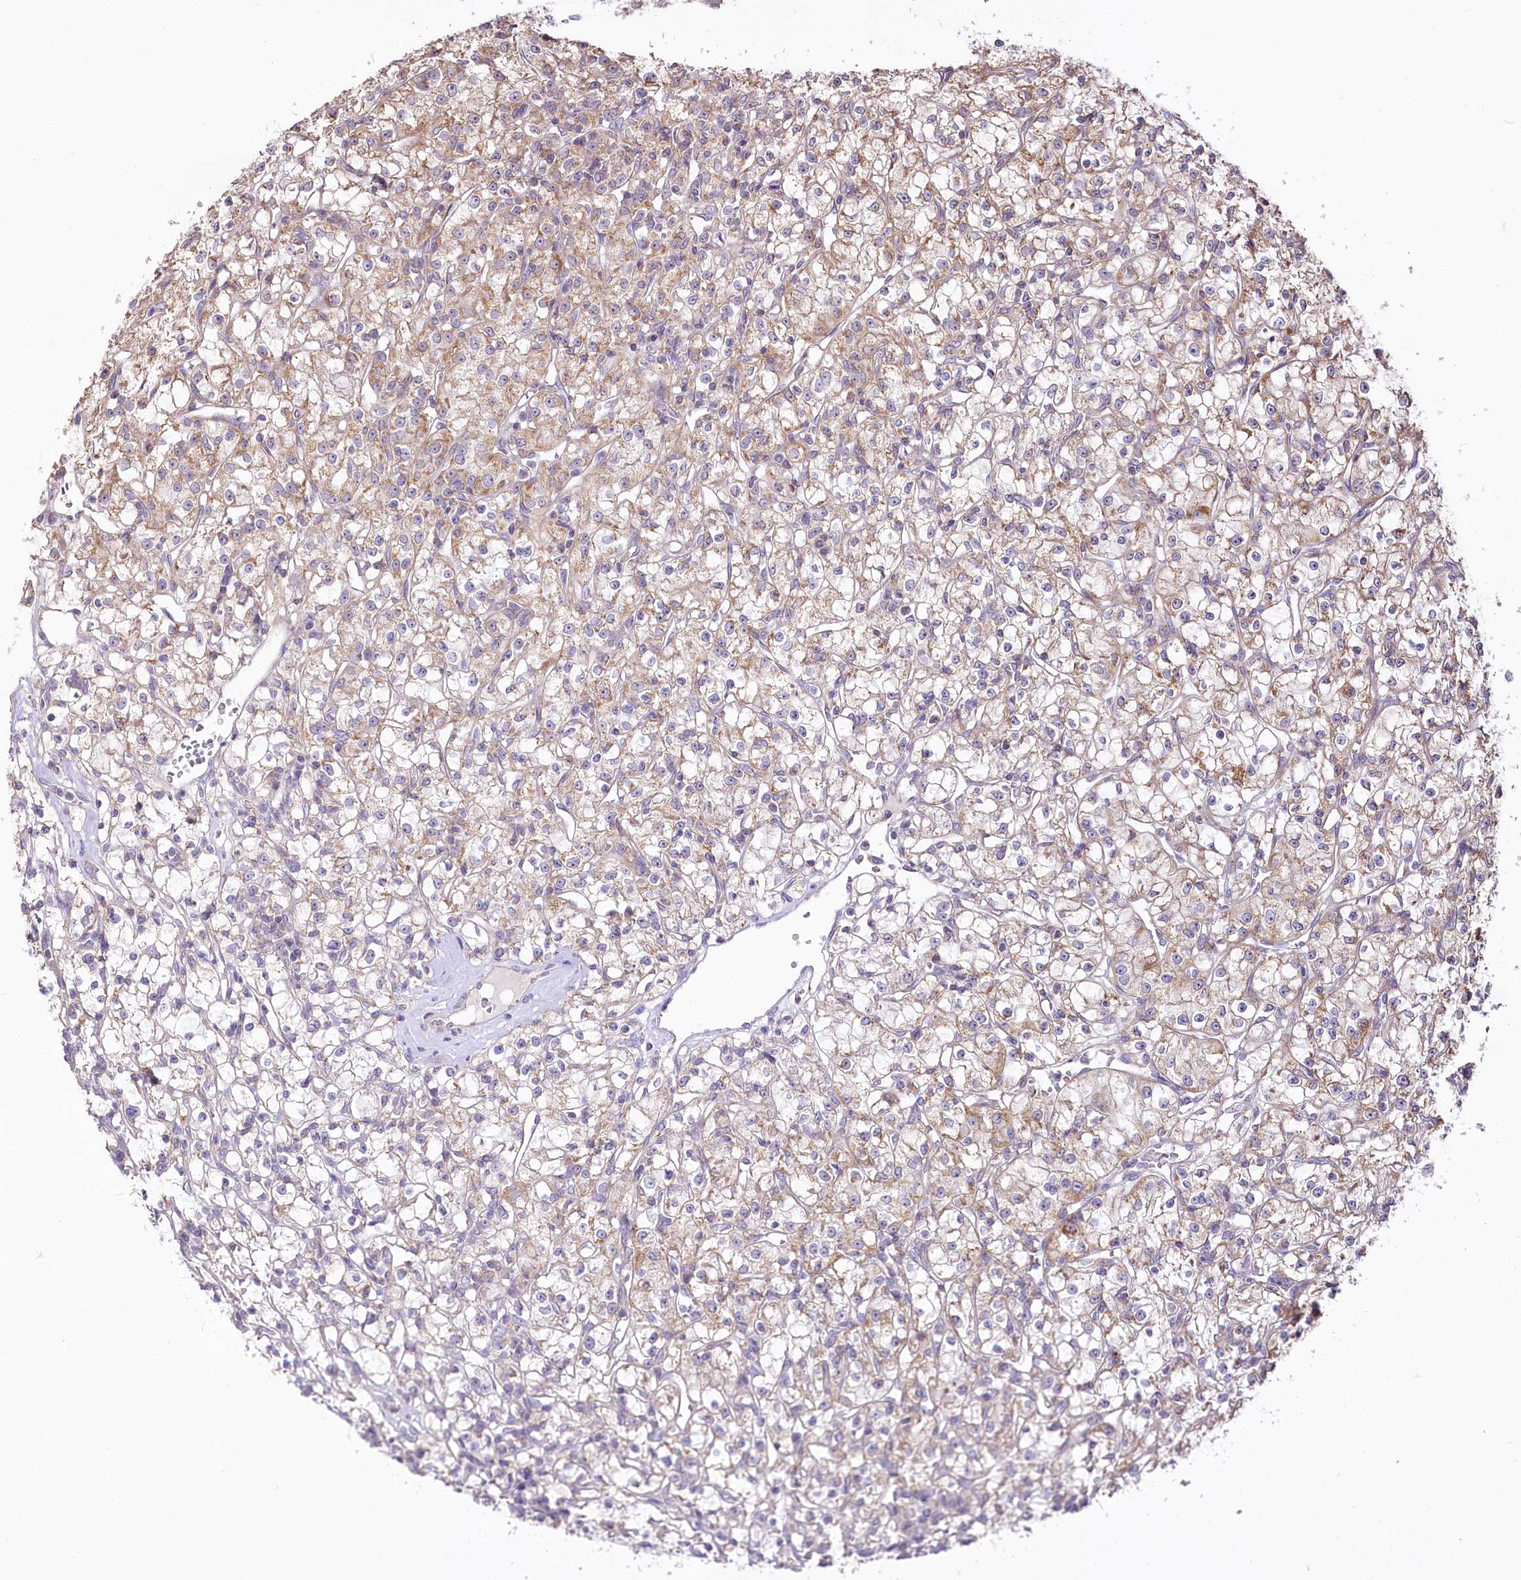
{"staining": {"intensity": "moderate", "quantity": "<25%", "location": "cytoplasmic/membranous"}, "tissue": "renal cancer", "cell_type": "Tumor cells", "image_type": "cancer", "snomed": [{"axis": "morphology", "description": "Adenocarcinoma, NOS"}, {"axis": "topography", "description": "Kidney"}], "caption": "High-magnification brightfield microscopy of renal cancer stained with DAB (brown) and counterstained with hematoxylin (blue). tumor cells exhibit moderate cytoplasmic/membranous expression is present in about<25% of cells.", "gene": "ZNF226", "patient": {"sex": "female", "age": 59}}